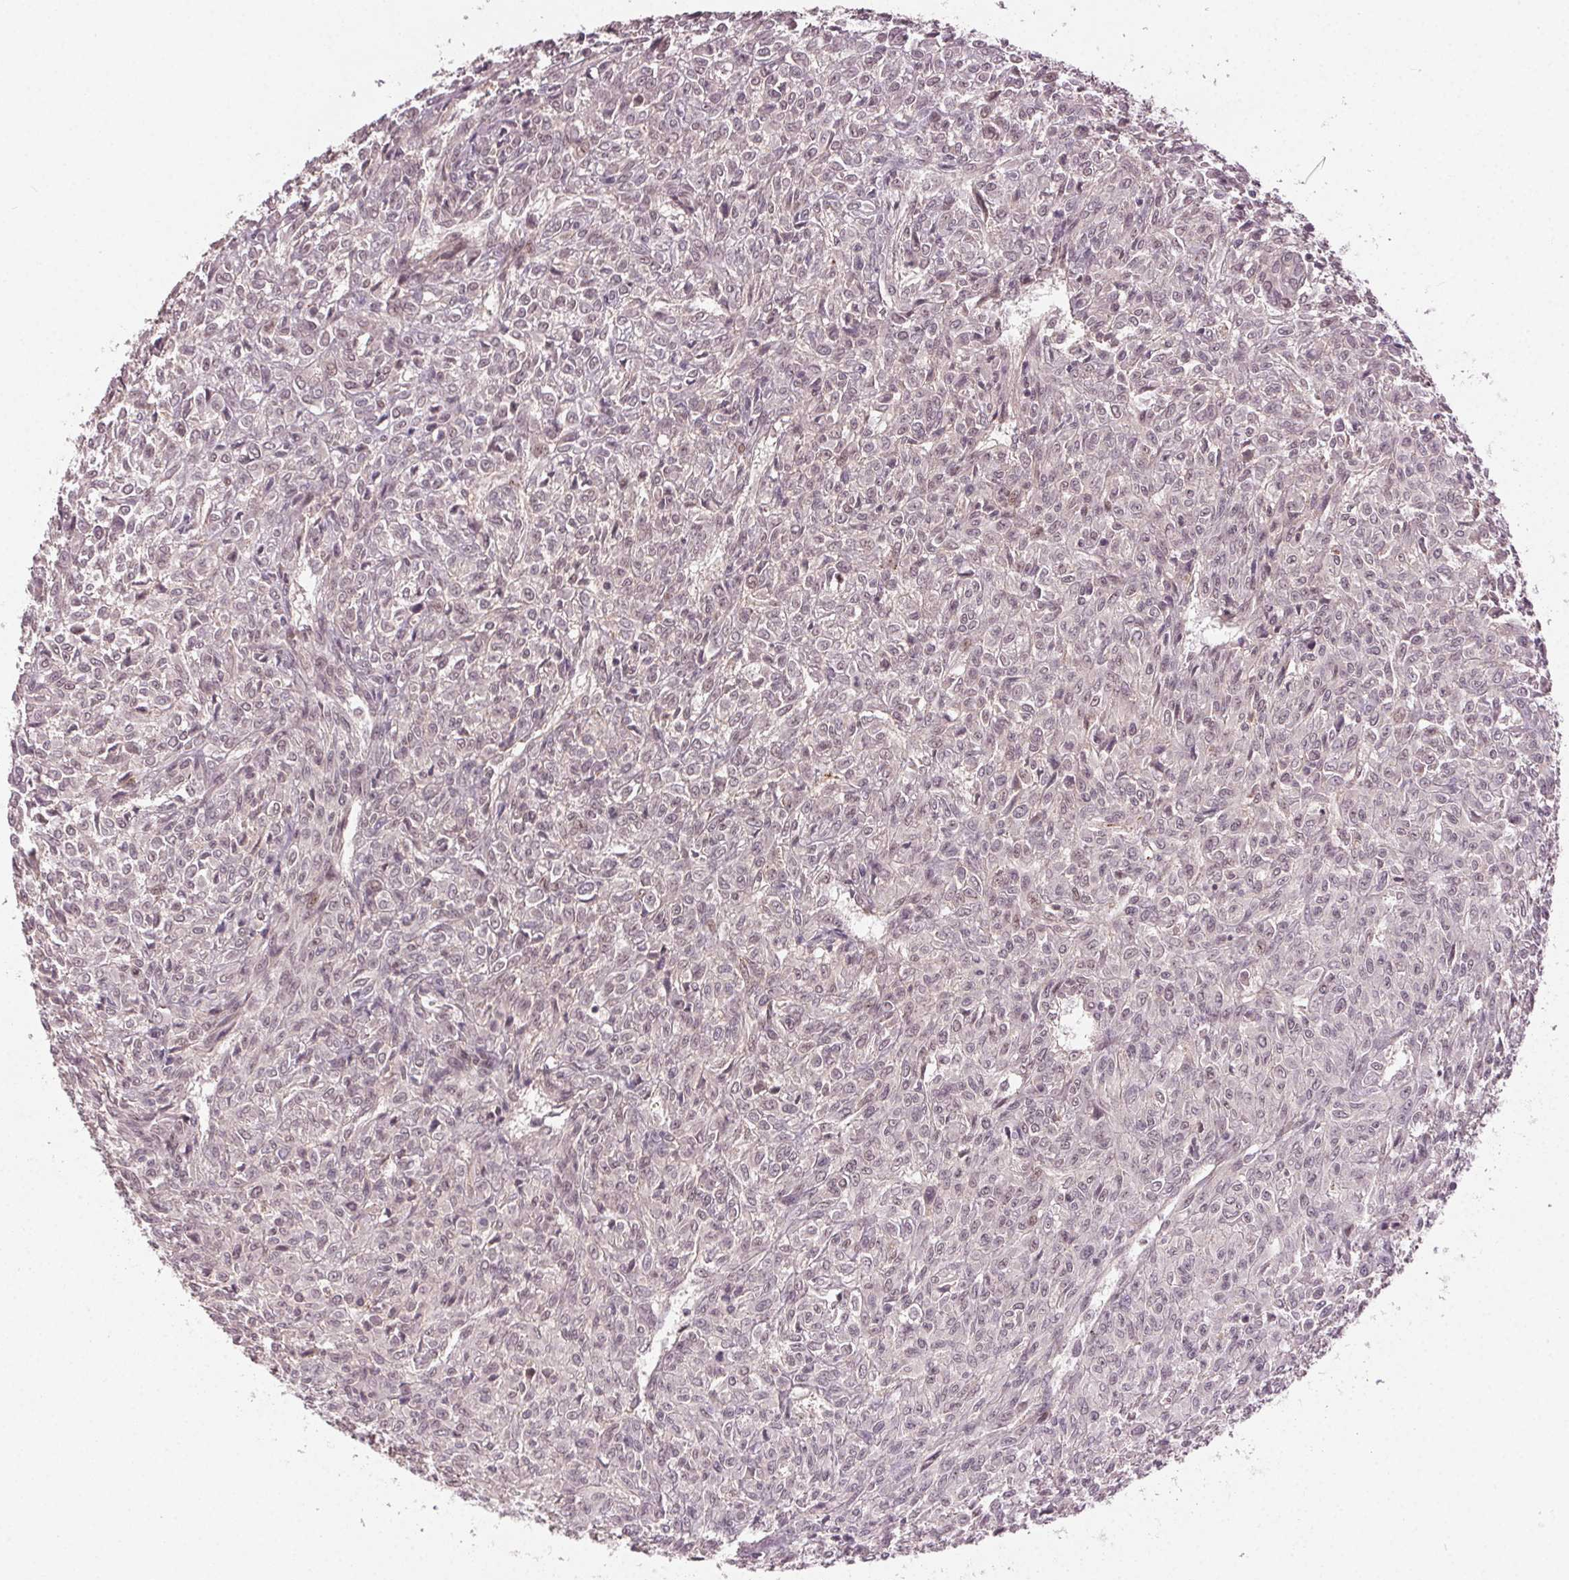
{"staining": {"intensity": "weak", "quantity": "<25%", "location": "nuclear"}, "tissue": "renal cancer", "cell_type": "Tumor cells", "image_type": "cancer", "snomed": [{"axis": "morphology", "description": "Adenocarcinoma, NOS"}, {"axis": "topography", "description": "Kidney"}], "caption": "The immunohistochemistry photomicrograph has no significant positivity in tumor cells of renal cancer (adenocarcinoma) tissue.", "gene": "TUB", "patient": {"sex": "male", "age": 58}}